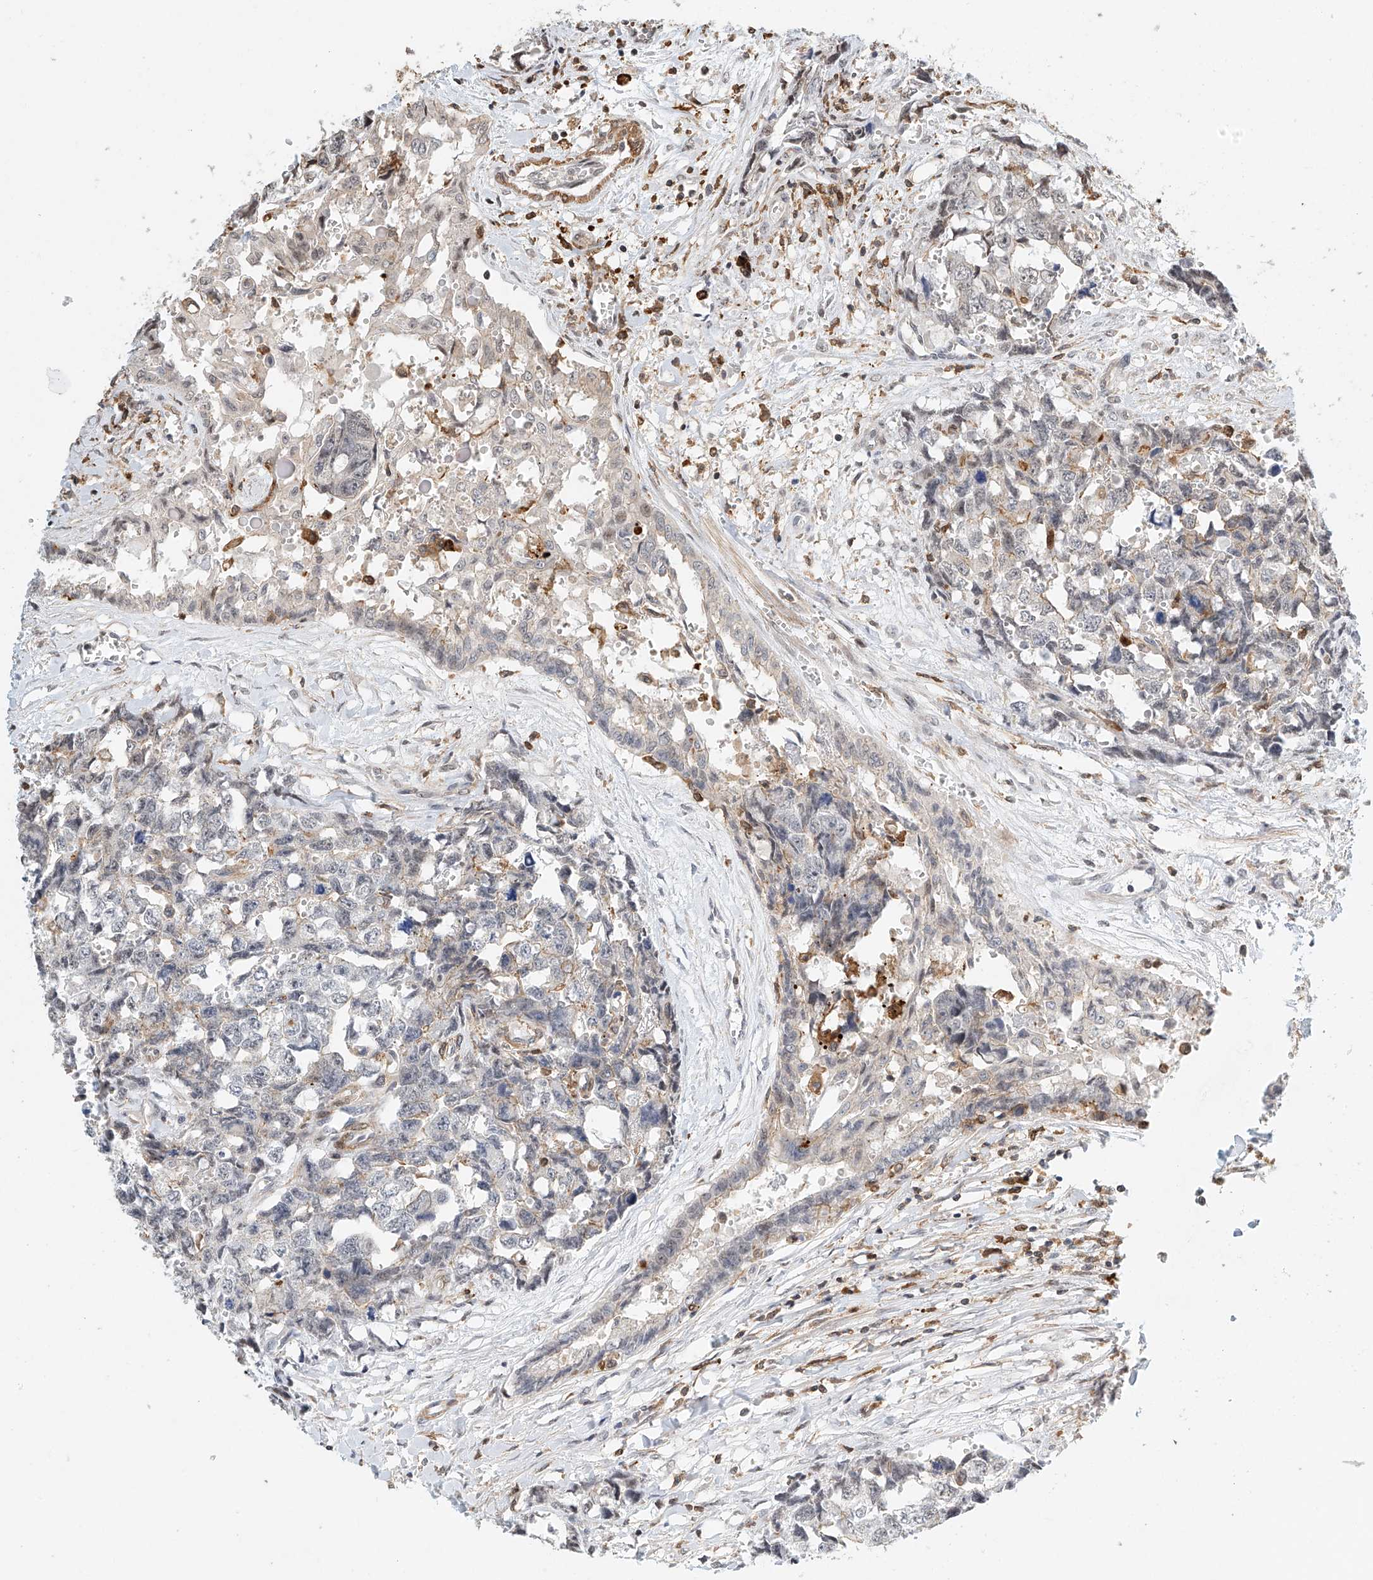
{"staining": {"intensity": "negative", "quantity": "none", "location": "none"}, "tissue": "testis cancer", "cell_type": "Tumor cells", "image_type": "cancer", "snomed": [{"axis": "morphology", "description": "Carcinoma, Embryonal, NOS"}, {"axis": "topography", "description": "Testis"}], "caption": "This histopathology image is of embryonal carcinoma (testis) stained with immunohistochemistry to label a protein in brown with the nuclei are counter-stained blue. There is no positivity in tumor cells. (DAB (3,3'-diaminobenzidine) immunohistochemistry with hematoxylin counter stain).", "gene": "MICAL1", "patient": {"sex": "male", "age": 31}}